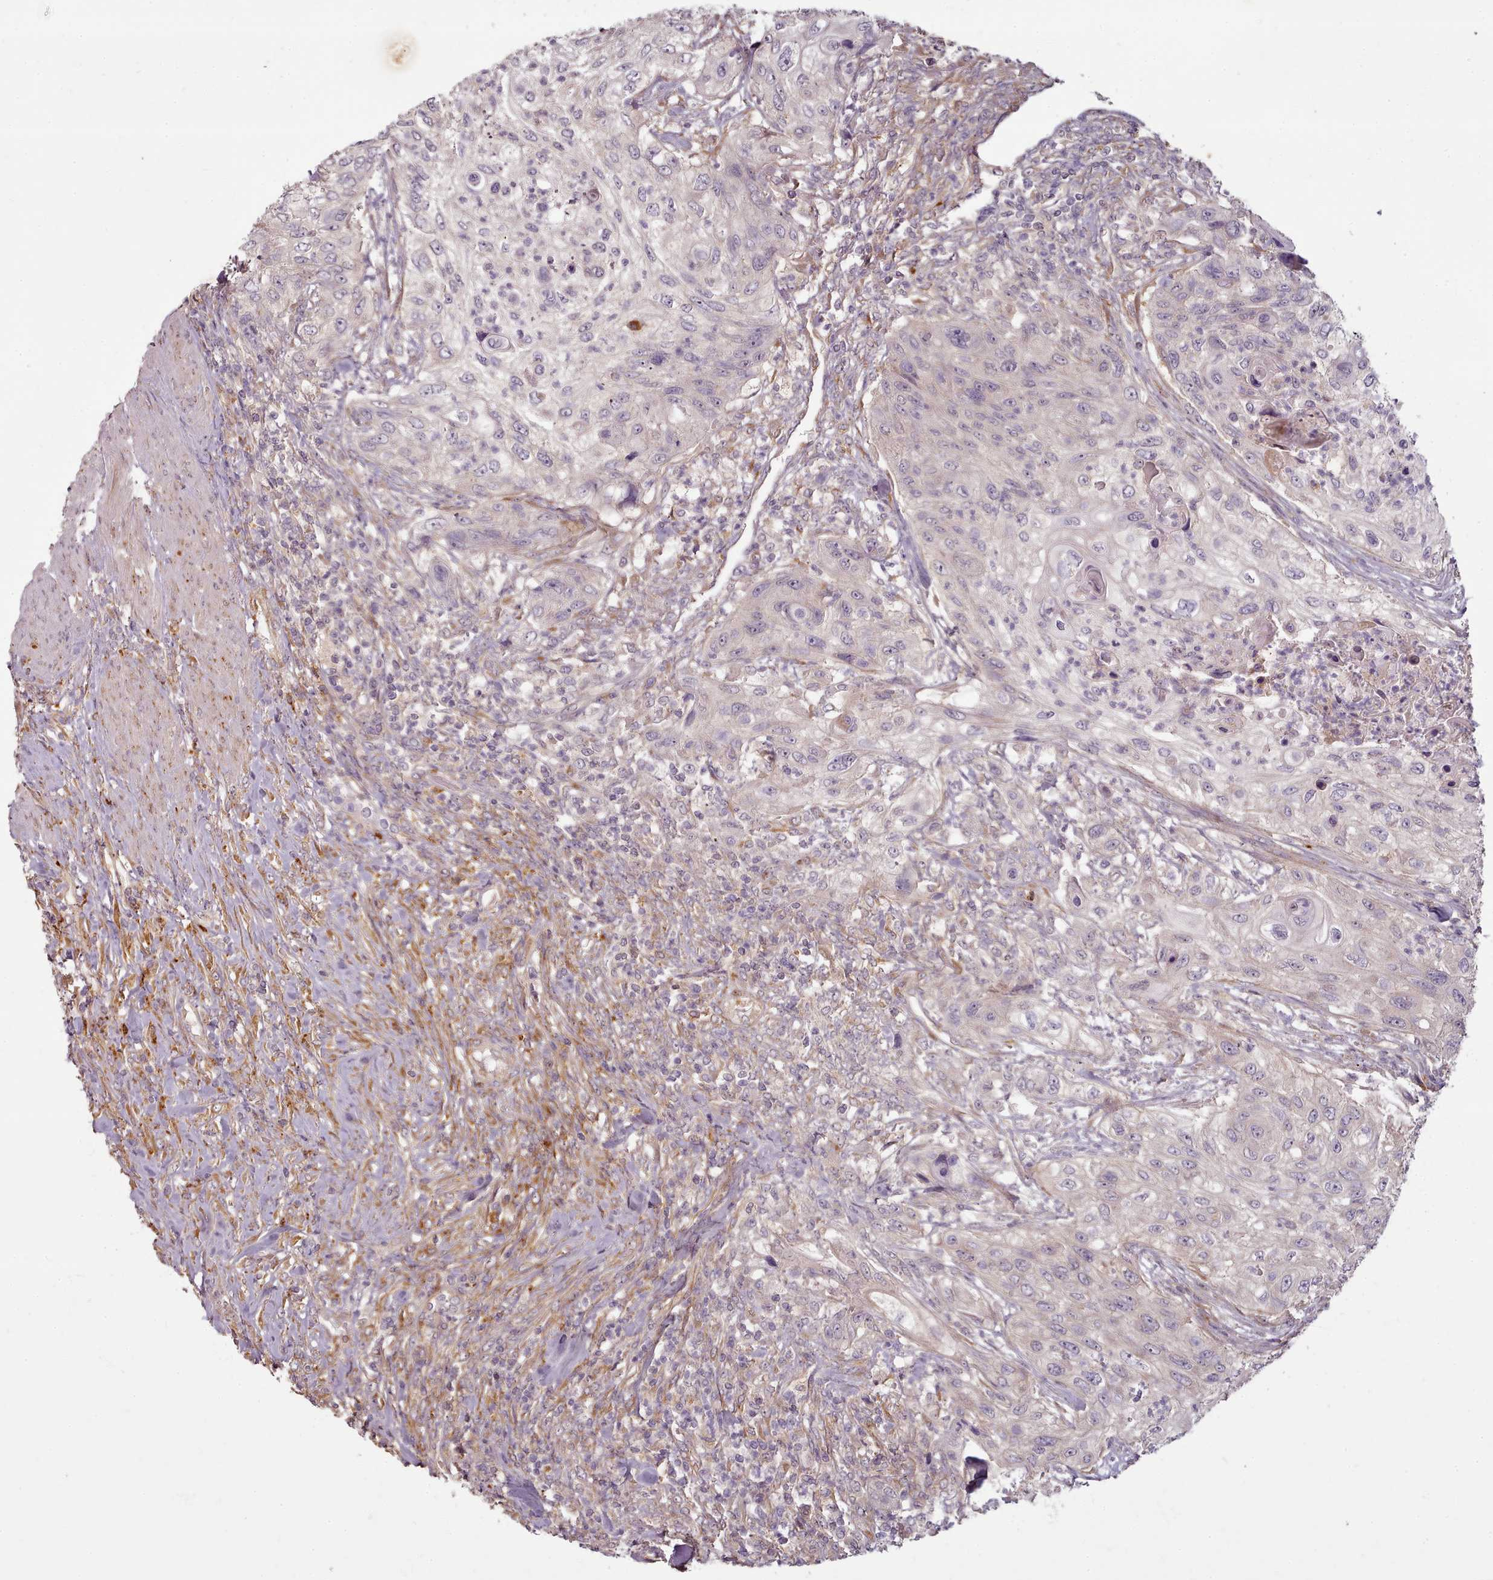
{"staining": {"intensity": "negative", "quantity": "none", "location": "none"}, "tissue": "urothelial cancer", "cell_type": "Tumor cells", "image_type": "cancer", "snomed": [{"axis": "morphology", "description": "Urothelial carcinoma, High grade"}, {"axis": "topography", "description": "Urinary bladder"}], "caption": "This photomicrograph is of urothelial cancer stained with immunohistochemistry (IHC) to label a protein in brown with the nuclei are counter-stained blue. There is no expression in tumor cells.", "gene": "C1QTNF5", "patient": {"sex": "female", "age": 60}}